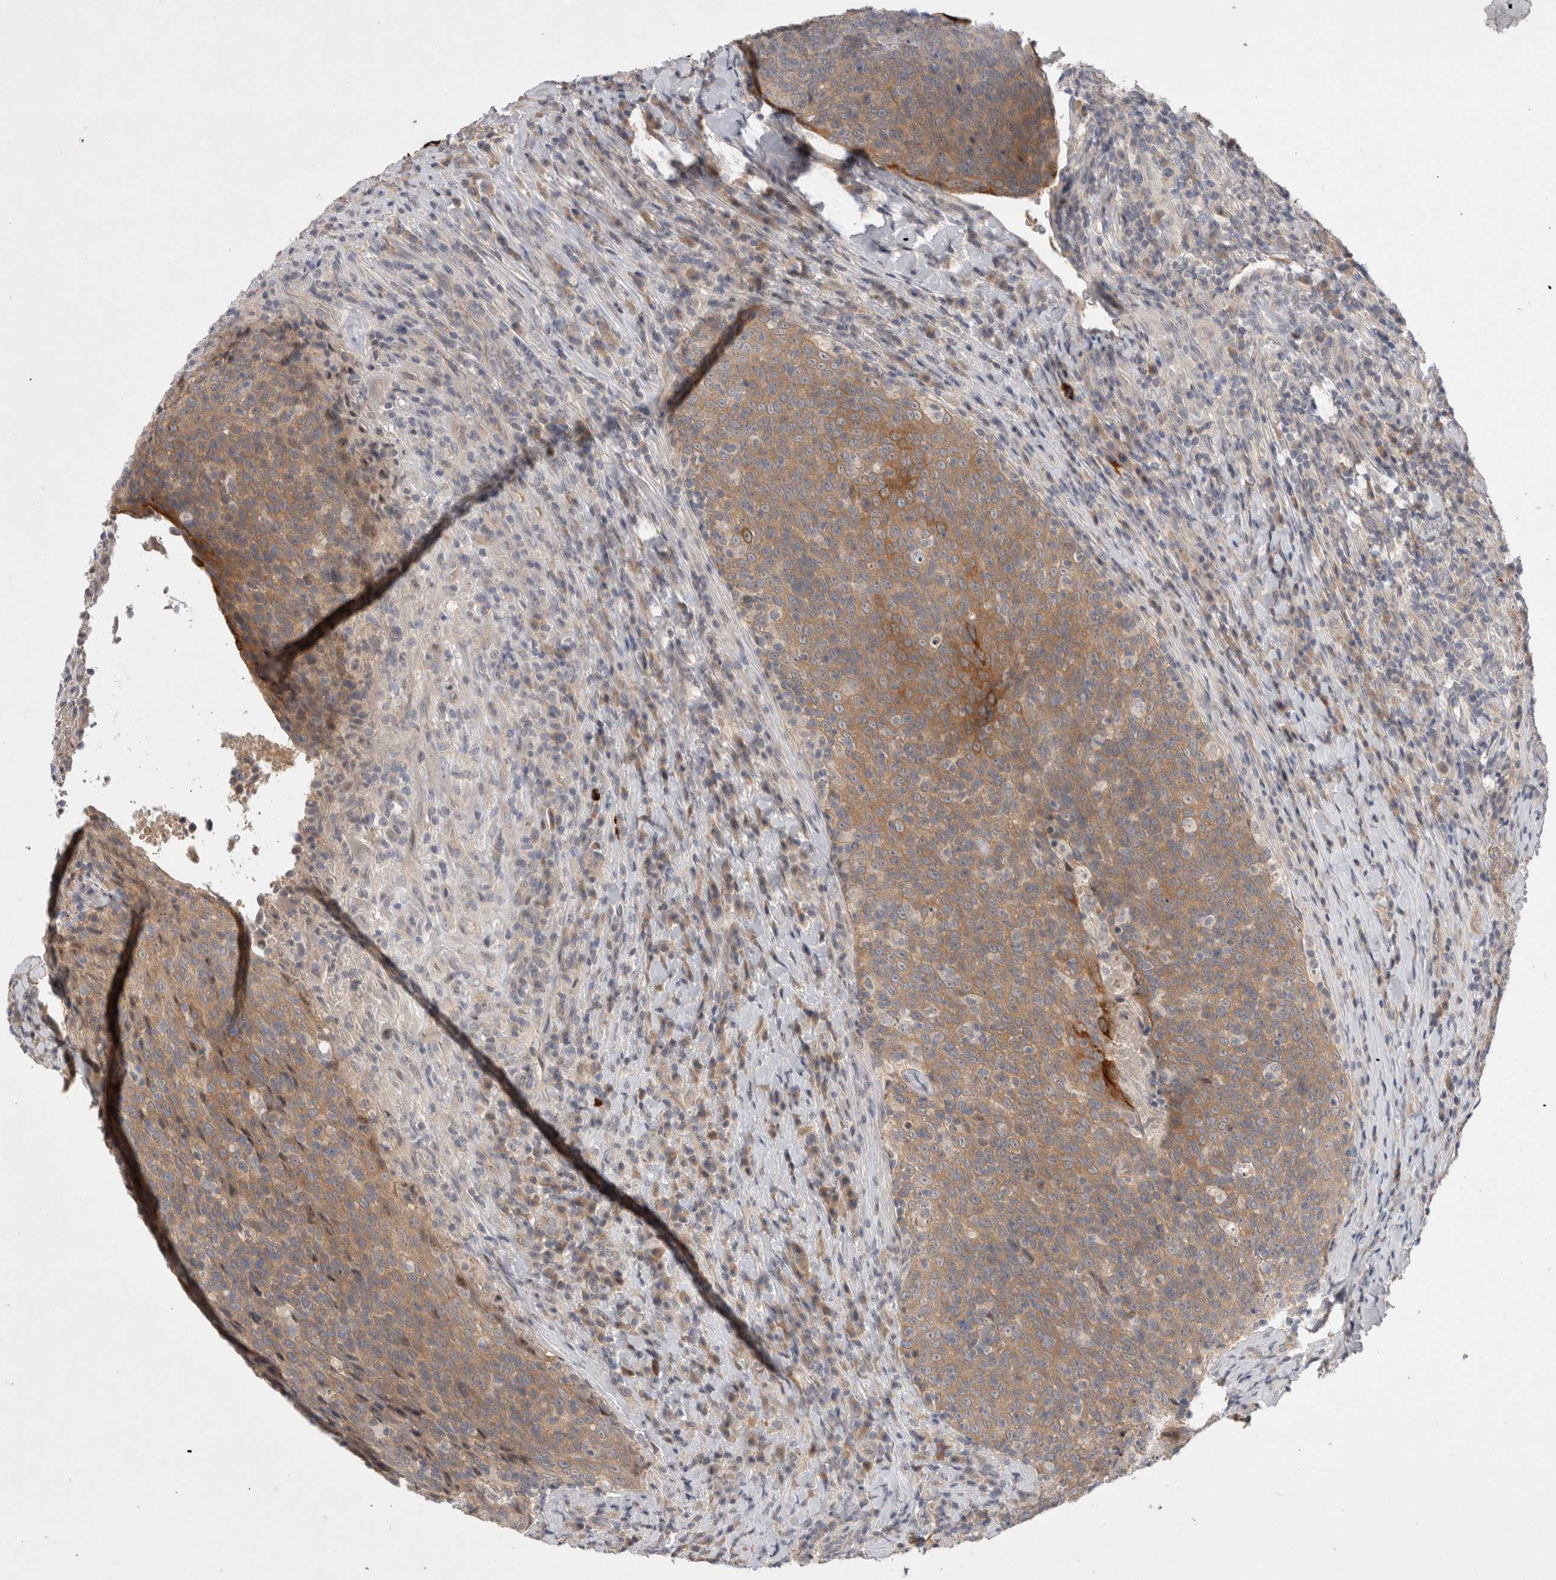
{"staining": {"intensity": "moderate", "quantity": ">75%", "location": "cytoplasmic/membranous"}, "tissue": "head and neck cancer", "cell_type": "Tumor cells", "image_type": "cancer", "snomed": [{"axis": "morphology", "description": "Squamous cell carcinoma, NOS"}, {"axis": "morphology", "description": "Squamous cell carcinoma, metastatic, NOS"}, {"axis": "topography", "description": "Lymph node"}, {"axis": "topography", "description": "Head-Neck"}], "caption": "Immunohistochemical staining of human head and neck cancer (squamous cell carcinoma) shows medium levels of moderate cytoplasmic/membranous protein staining in approximately >75% of tumor cells. (DAB IHC, brown staining for protein, blue staining for nuclei).", "gene": "CERS3", "patient": {"sex": "male", "age": 62}}